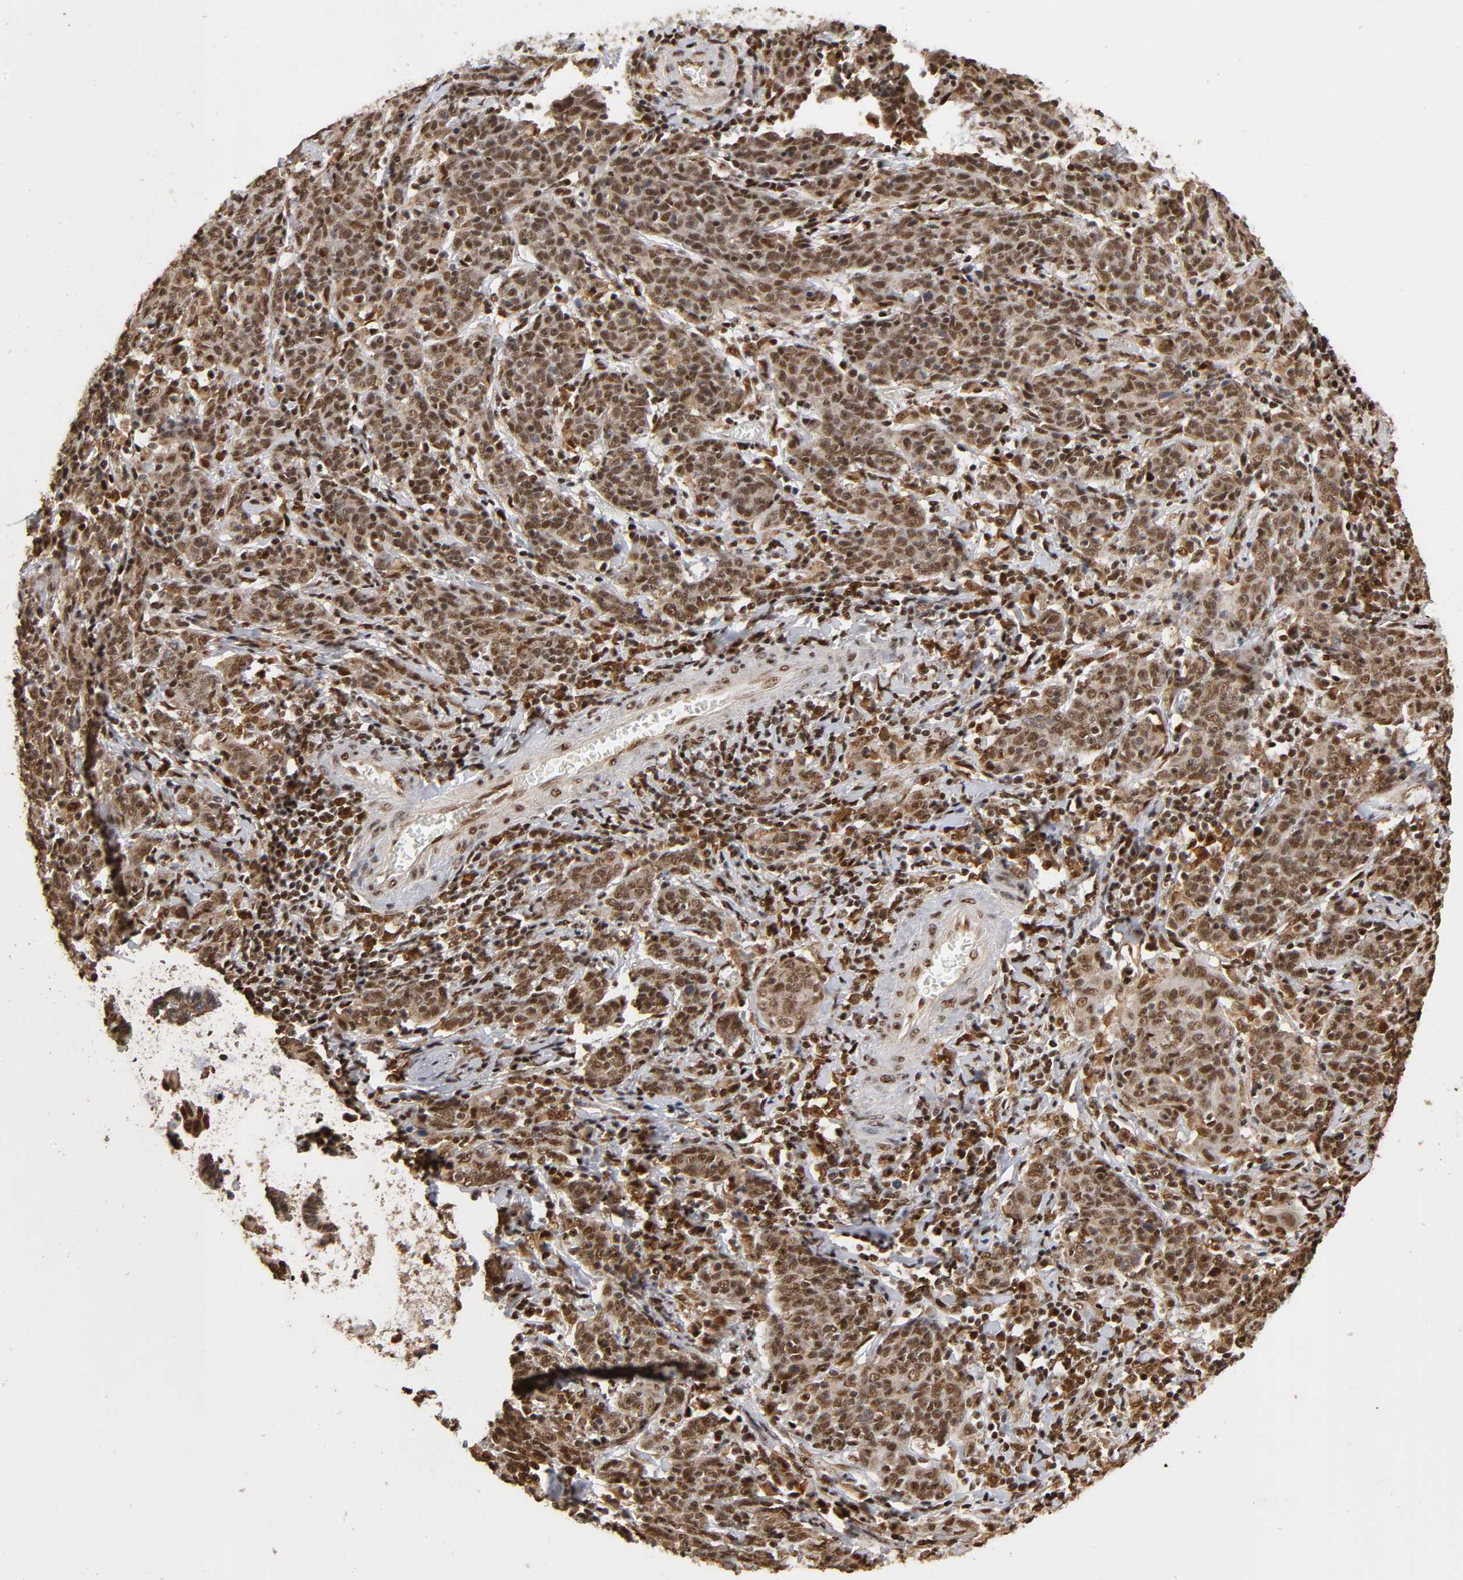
{"staining": {"intensity": "strong", "quantity": ">75%", "location": "cytoplasmic/membranous,nuclear"}, "tissue": "cervical cancer", "cell_type": "Tumor cells", "image_type": "cancer", "snomed": [{"axis": "morphology", "description": "Normal tissue, NOS"}, {"axis": "morphology", "description": "Squamous cell carcinoma, NOS"}, {"axis": "topography", "description": "Cervix"}], "caption": "Squamous cell carcinoma (cervical) stained with IHC reveals strong cytoplasmic/membranous and nuclear expression in about >75% of tumor cells.", "gene": "RNF122", "patient": {"sex": "female", "age": 67}}